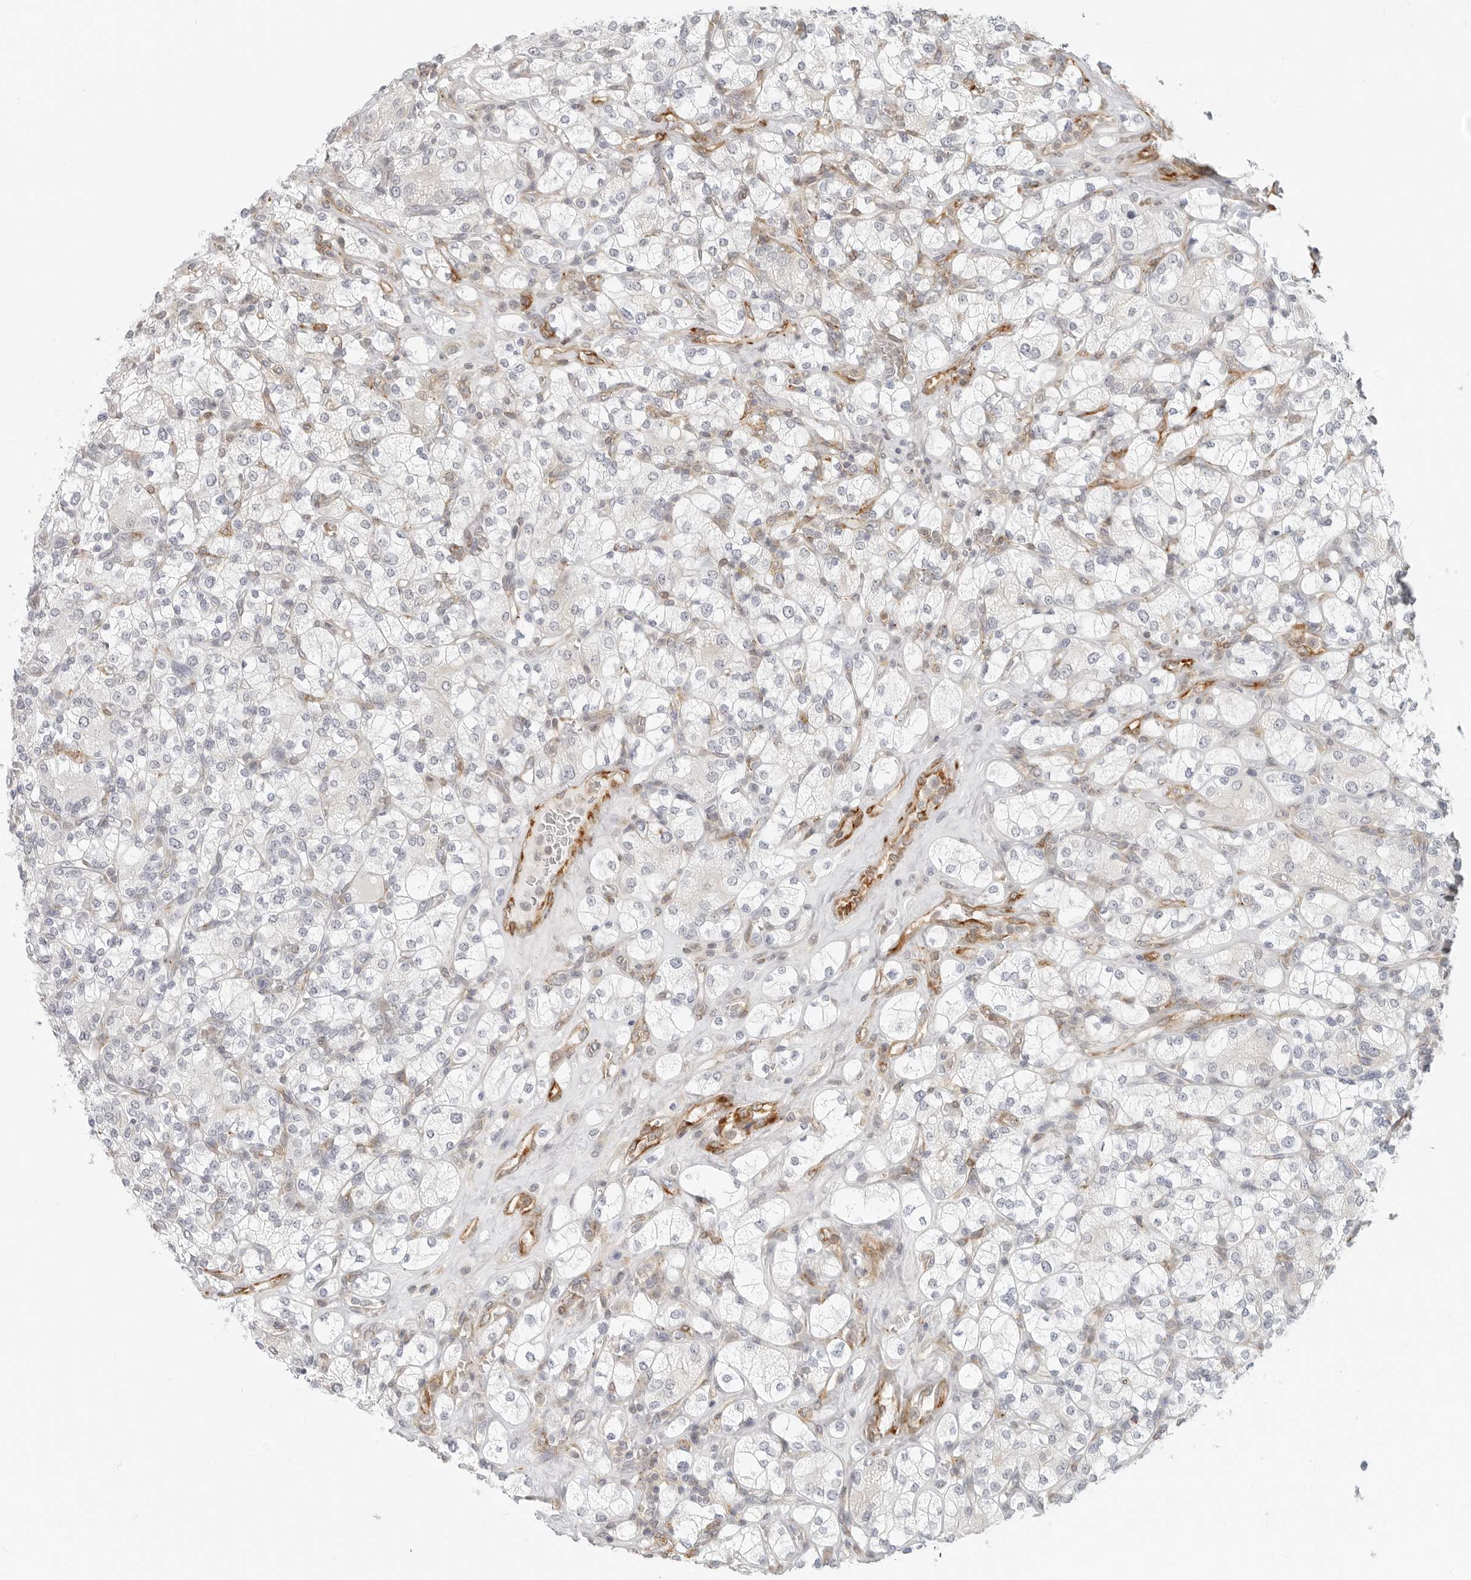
{"staining": {"intensity": "negative", "quantity": "none", "location": "none"}, "tissue": "renal cancer", "cell_type": "Tumor cells", "image_type": "cancer", "snomed": [{"axis": "morphology", "description": "Adenocarcinoma, NOS"}, {"axis": "topography", "description": "Kidney"}], "caption": "High power microscopy micrograph of an IHC photomicrograph of renal cancer, revealing no significant staining in tumor cells. (Stains: DAB IHC with hematoxylin counter stain, Microscopy: brightfield microscopy at high magnification).", "gene": "C1QTNF1", "patient": {"sex": "male", "age": 77}}